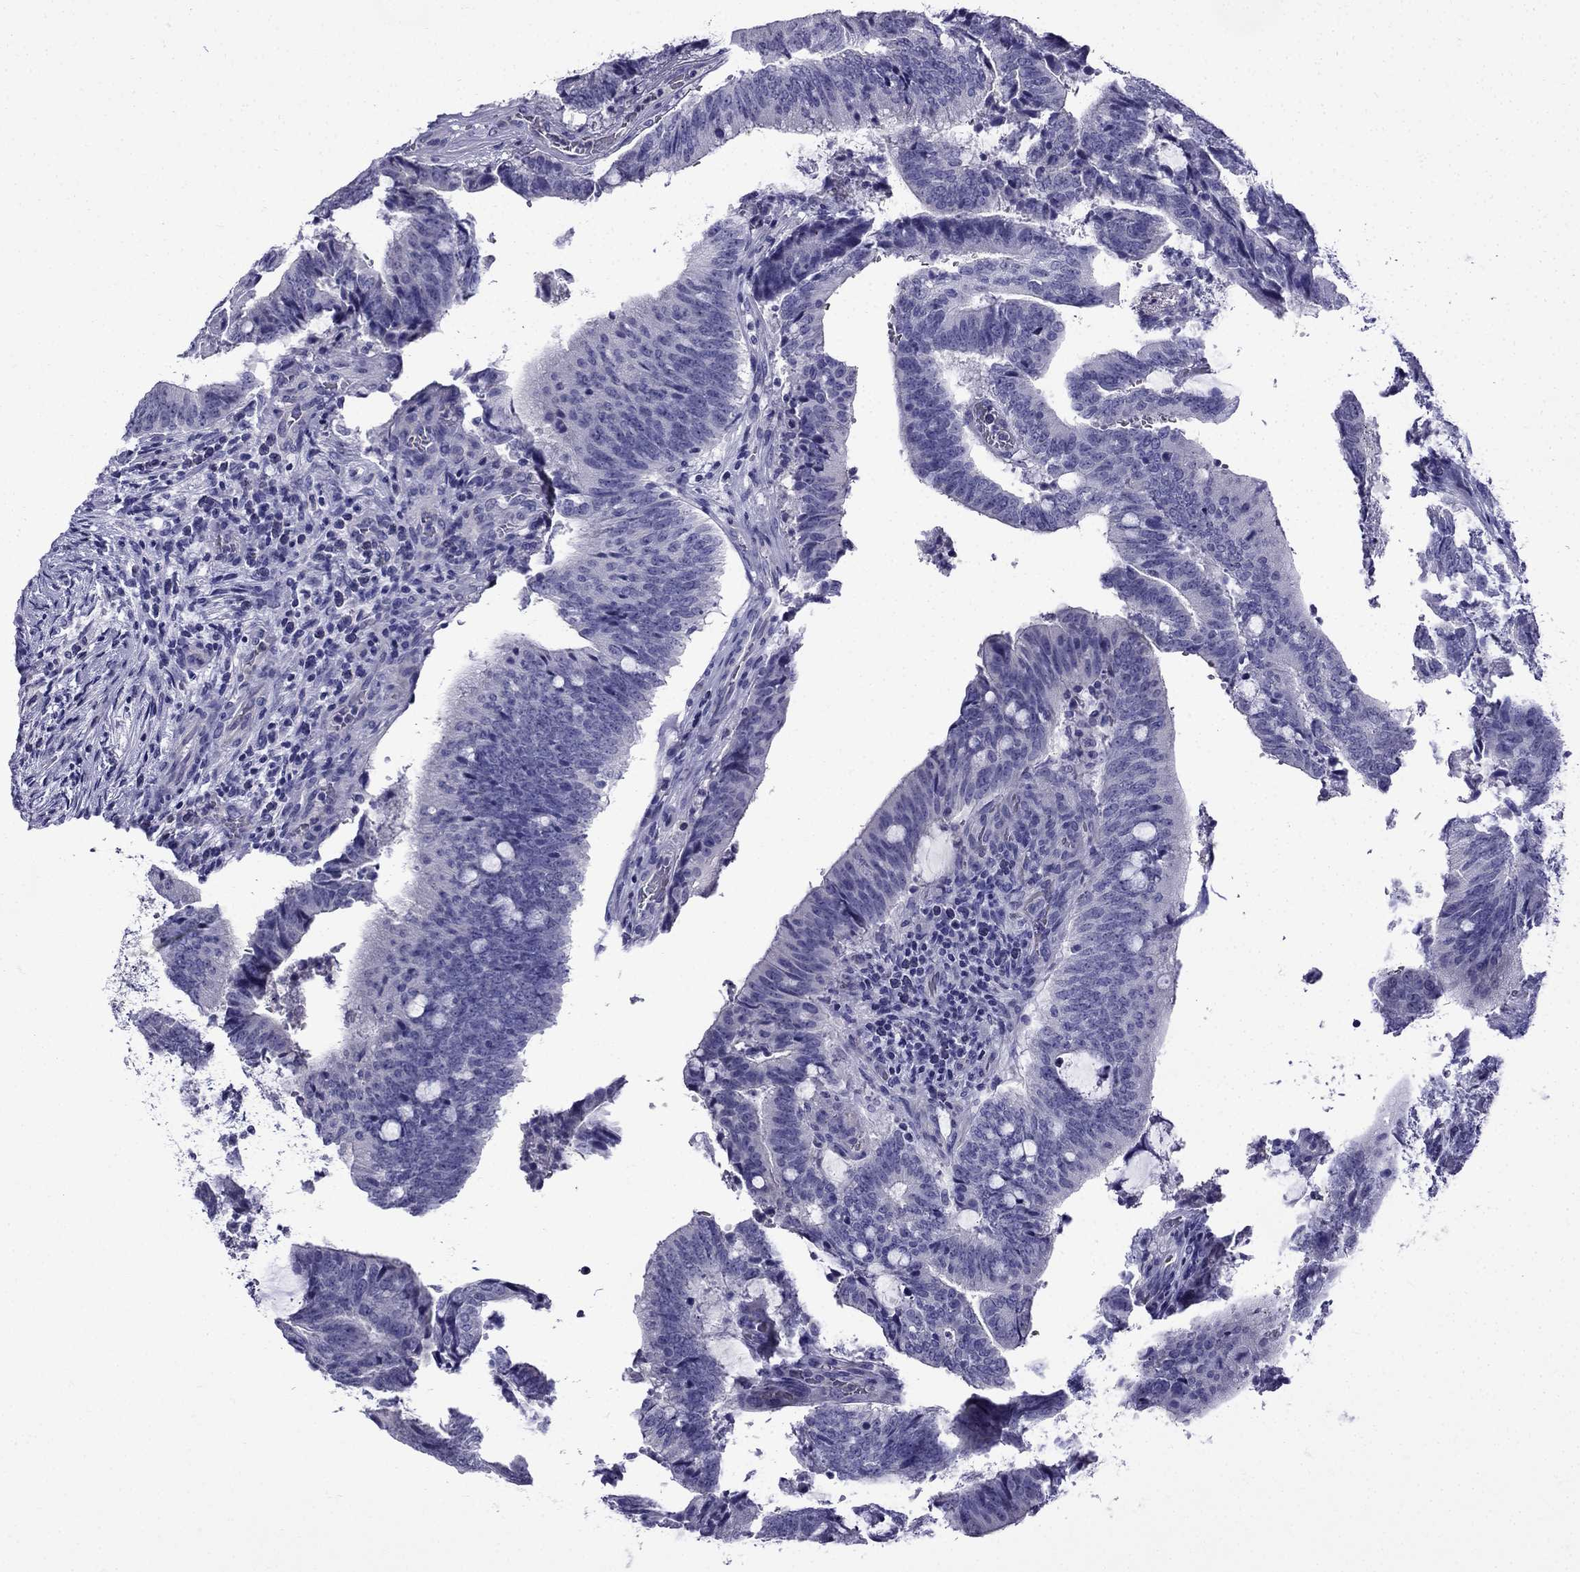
{"staining": {"intensity": "negative", "quantity": "none", "location": "none"}, "tissue": "colorectal cancer", "cell_type": "Tumor cells", "image_type": "cancer", "snomed": [{"axis": "morphology", "description": "Adenocarcinoma, NOS"}, {"axis": "topography", "description": "Colon"}], "caption": "Photomicrograph shows no significant protein staining in tumor cells of colorectal adenocarcinoma.", "gene": "ERC2", "patient": {"sex": "female", "age": 43}}